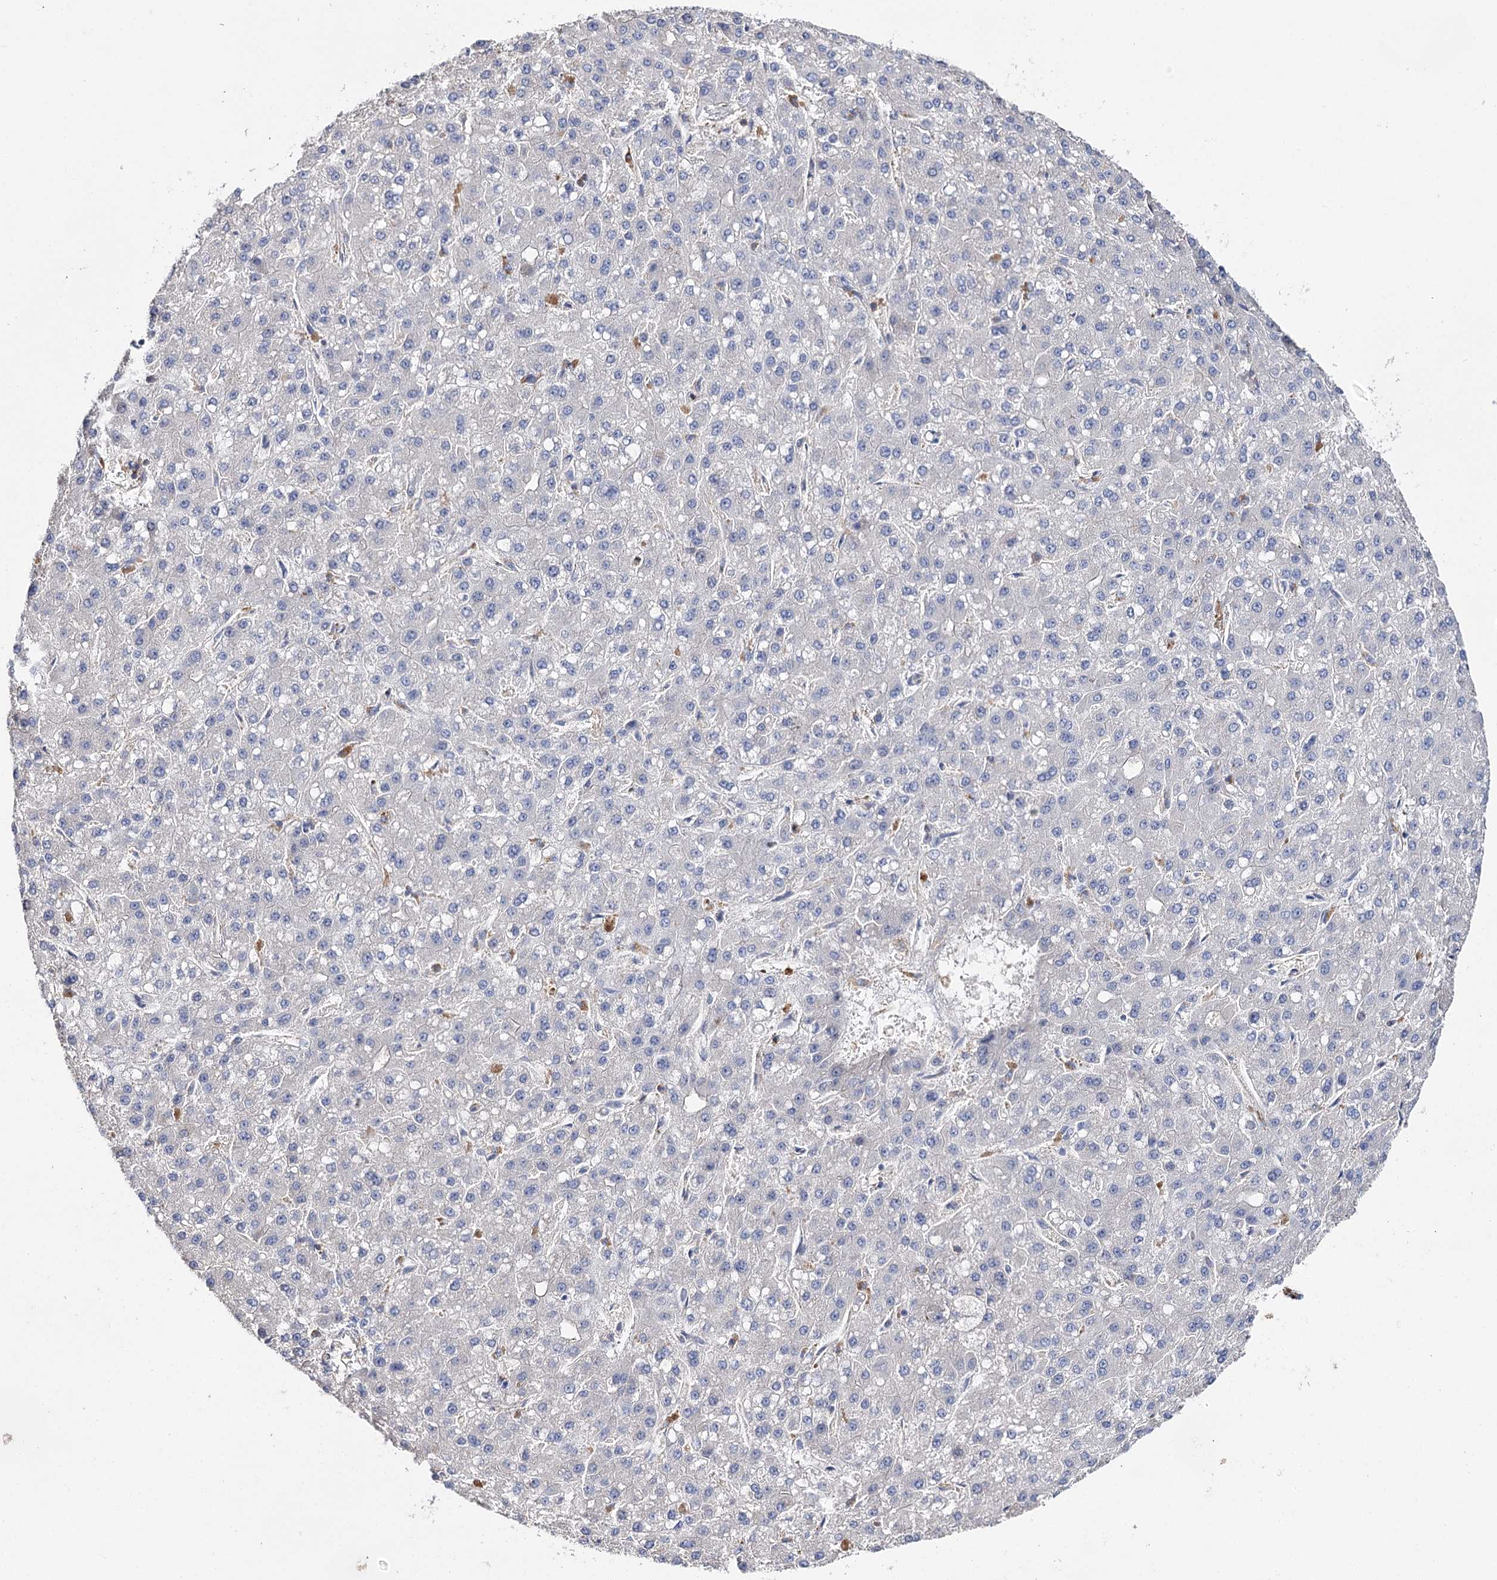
{"staining": {"intensity": "negative", "quantity": "none", "location": "none"}, "tissue": "liver cancer", "cell_type": "Tumor cells", "image_type": "cancer", "snomed": [{"axis": "morphology", "description": "Carcinoma, Hepatocellular, NOS"}, {"axis": "topography", "description": "Liver"}], "caption": "IHC histopathology image of neoplastic tissue: human liver cancer (hepatocellular carcinoma) stained with DAB exhibits no significant protein expression in tumor cells.", "gene": "EPYC", "patient": {"sex": "male", "age": 67}}